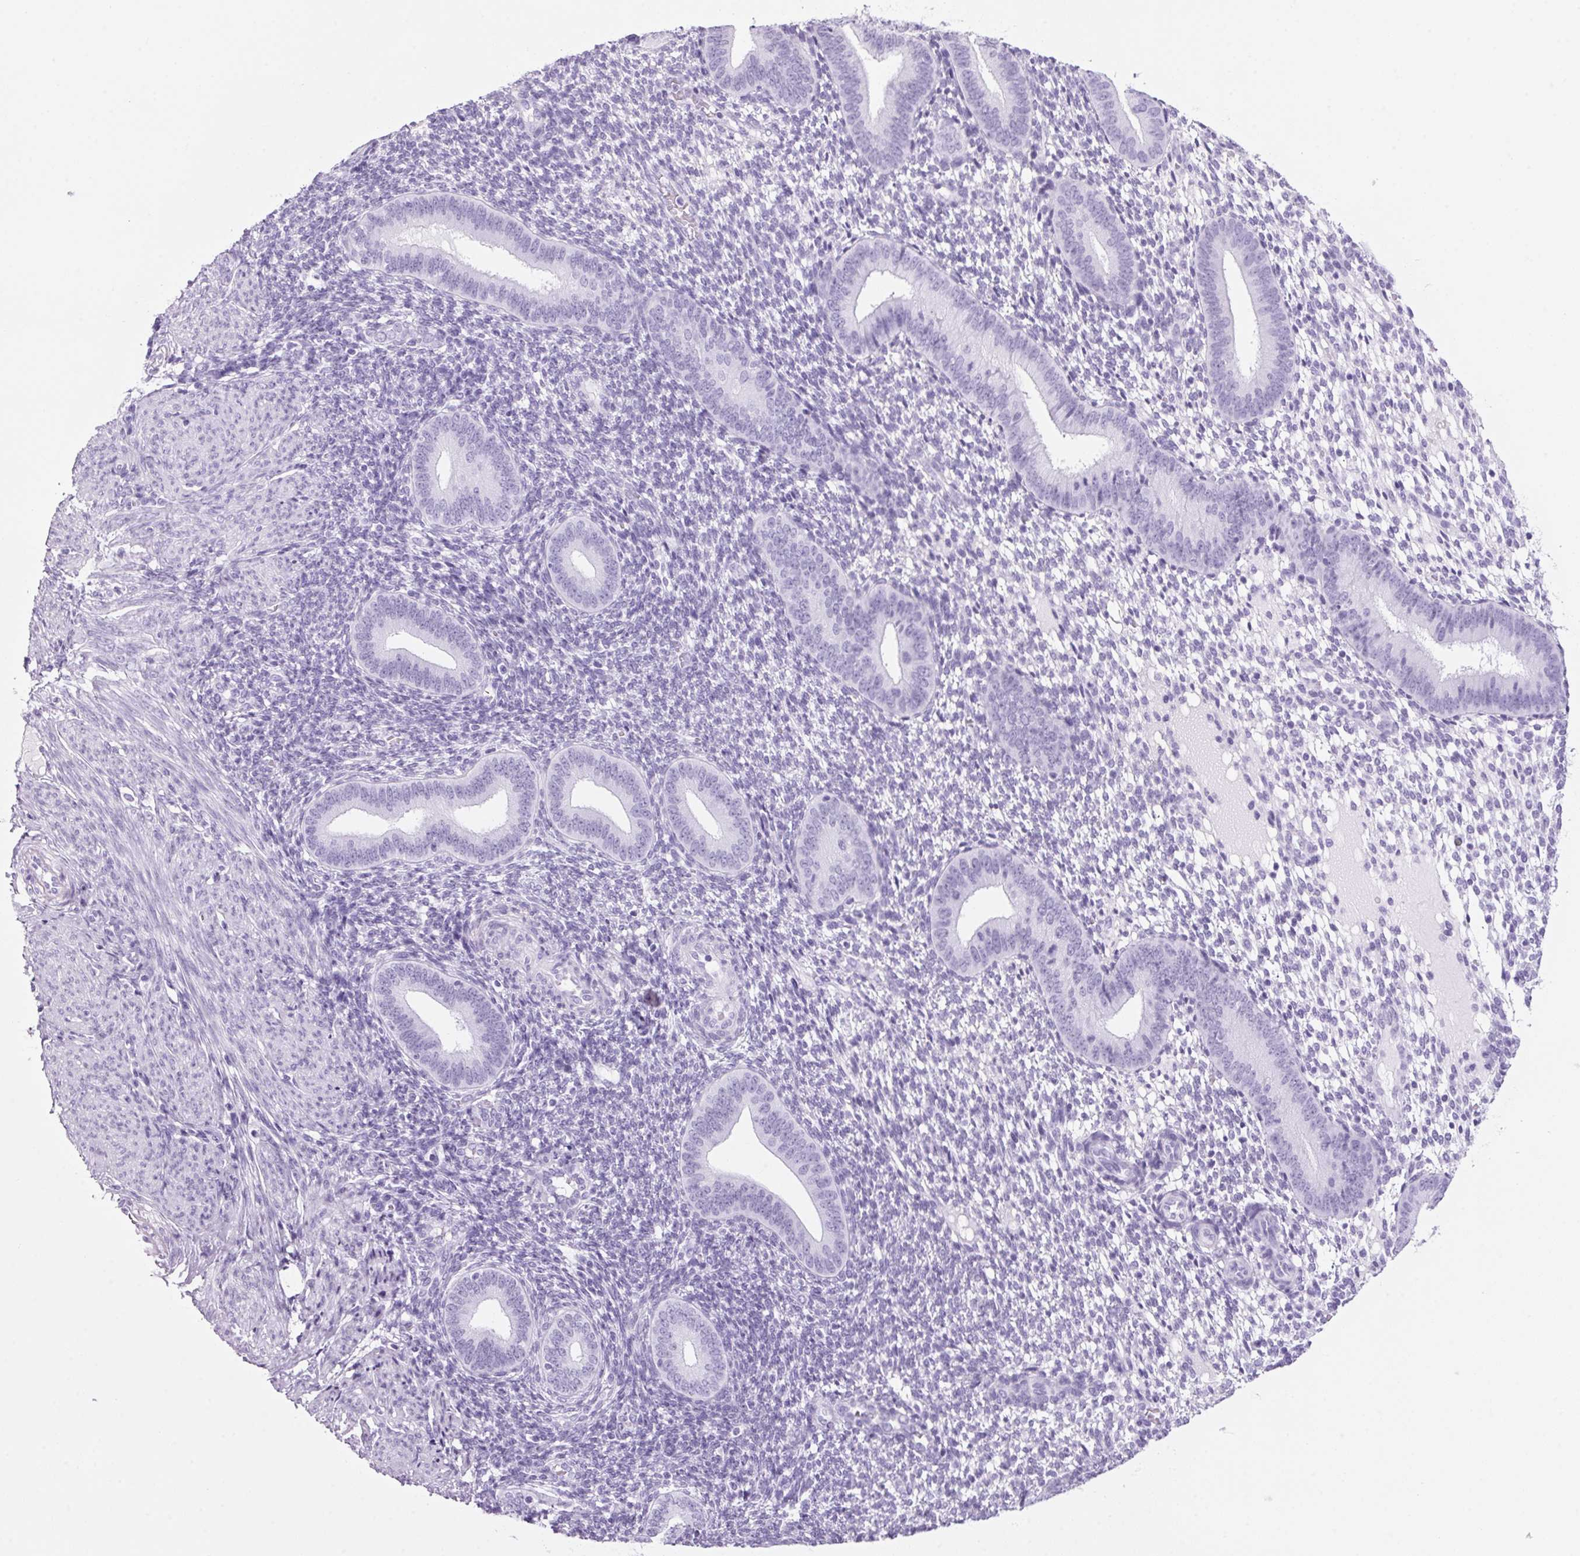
{"staining": {"intensity": "negative", "quantity": "none", "location": "none"}, "tissue": "endometrium", "cell_type": "Cells in endometrial stroma", "image_type": "normal", "snomed": [{"axis": "morphology", "description": "Normal tissue, NOS"}, {"axis": "topography", "description": "Endometrium"}], "caption": "Histopathology image shows no protein expression in cells in endometrial stroma of unremarkable endometrium.", "gene": "PPP1R1A", "patient": {"sex": "female", "age": 40}}